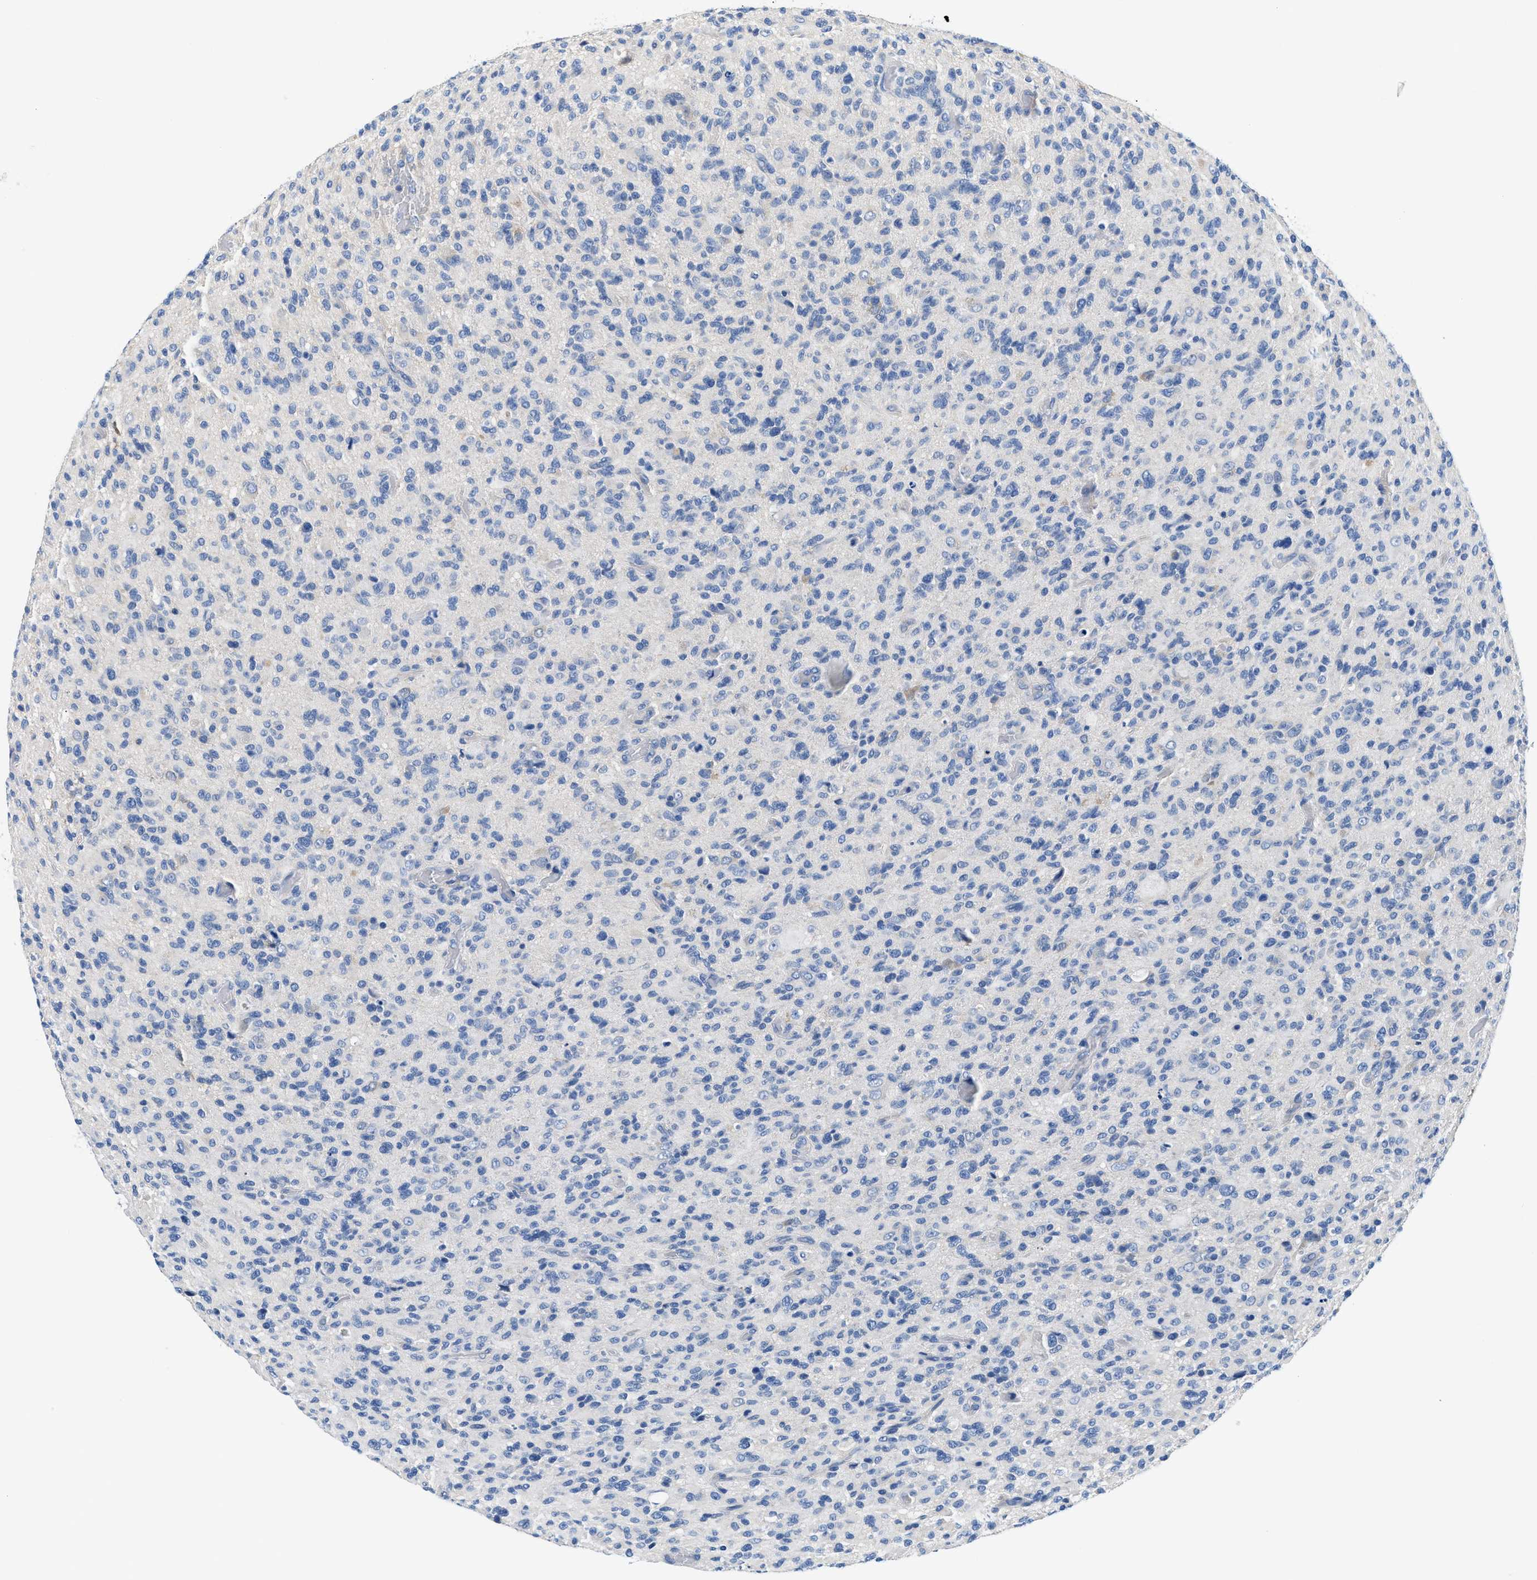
{"staining": {"intensity": "negative", "quantity": "none", "location": "none"}, "tissue": "glioma", "cell_type": "Tumor cells", "image_type": "cancer", "snomed": [{"axis": "morphology", "description": "Glioma, malignant, High grade"}, {"axis": "topography", "description": "Brain"}], "caption": "Immunohistochemical staining of glioma displays no significant expression in tumor cells.", "gene": "BPGM", "patient": {"sex": "male", "age": 71}}